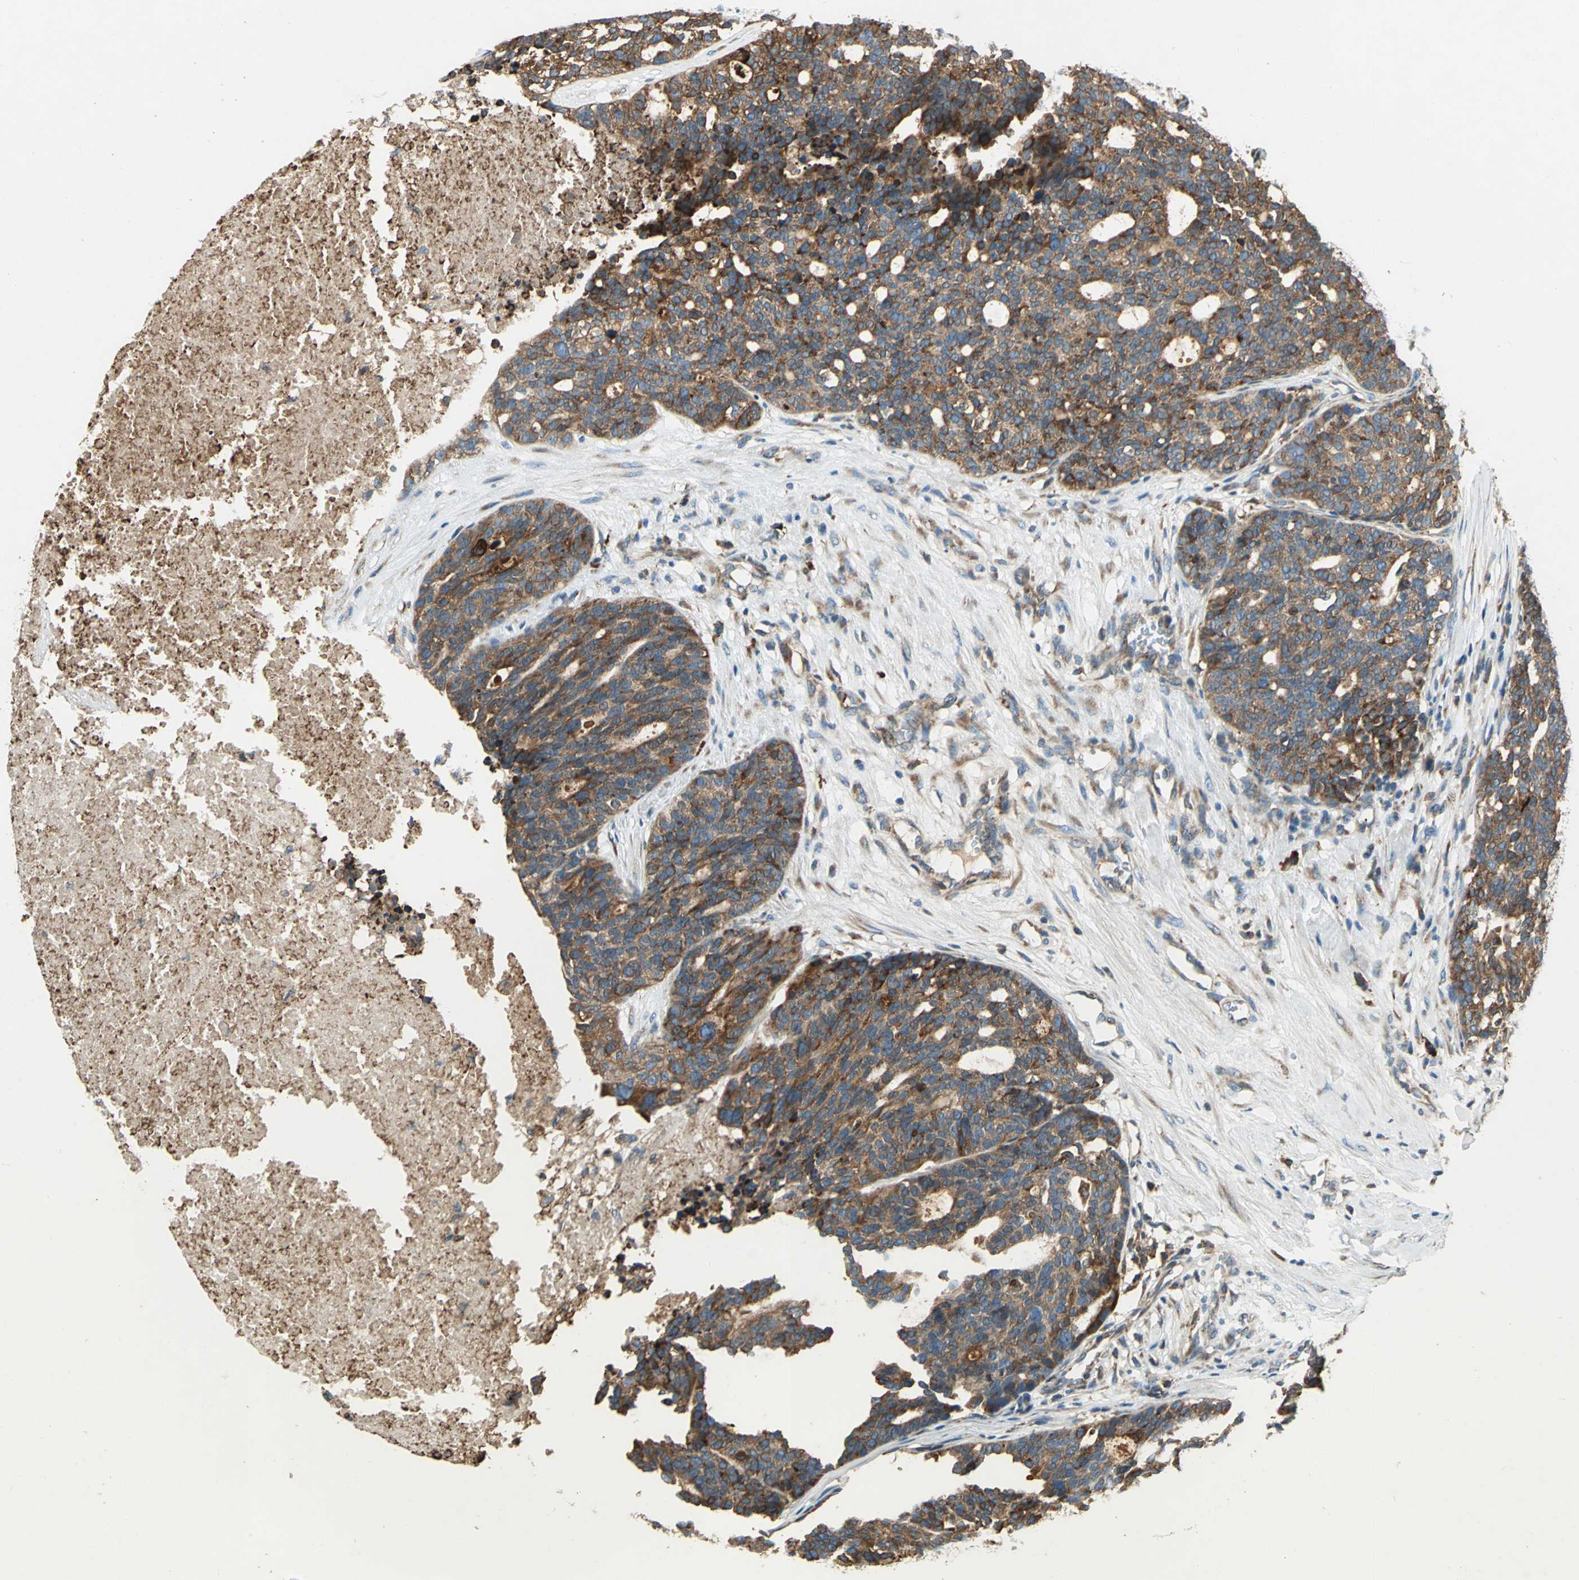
{"staining": {"intensity": "moderate", "quantity": ">75%", "location": "cytoplasmic/membranous"}, "tissue": "ovarian cancer", "cell_type": "Tumor cells", "image_type": "cancer", "snomed": [{"axis": "morphology", "description": "Cystadenocarcinoma, serous, NOS"}, {"axis": "topography", "description": "Ovary"}], "caption": "Ovarian cancer (serous cystadenocarcinoma) tissue demonstrates moderate cytoplasmic/membranous expression in about >75% of tumor cells, visualized by immunohistochemistry. (IHC, brightfield microscopy, high magnification).", "gene": "PDIA4", "patient": {"sex": "female", "age": 59}}